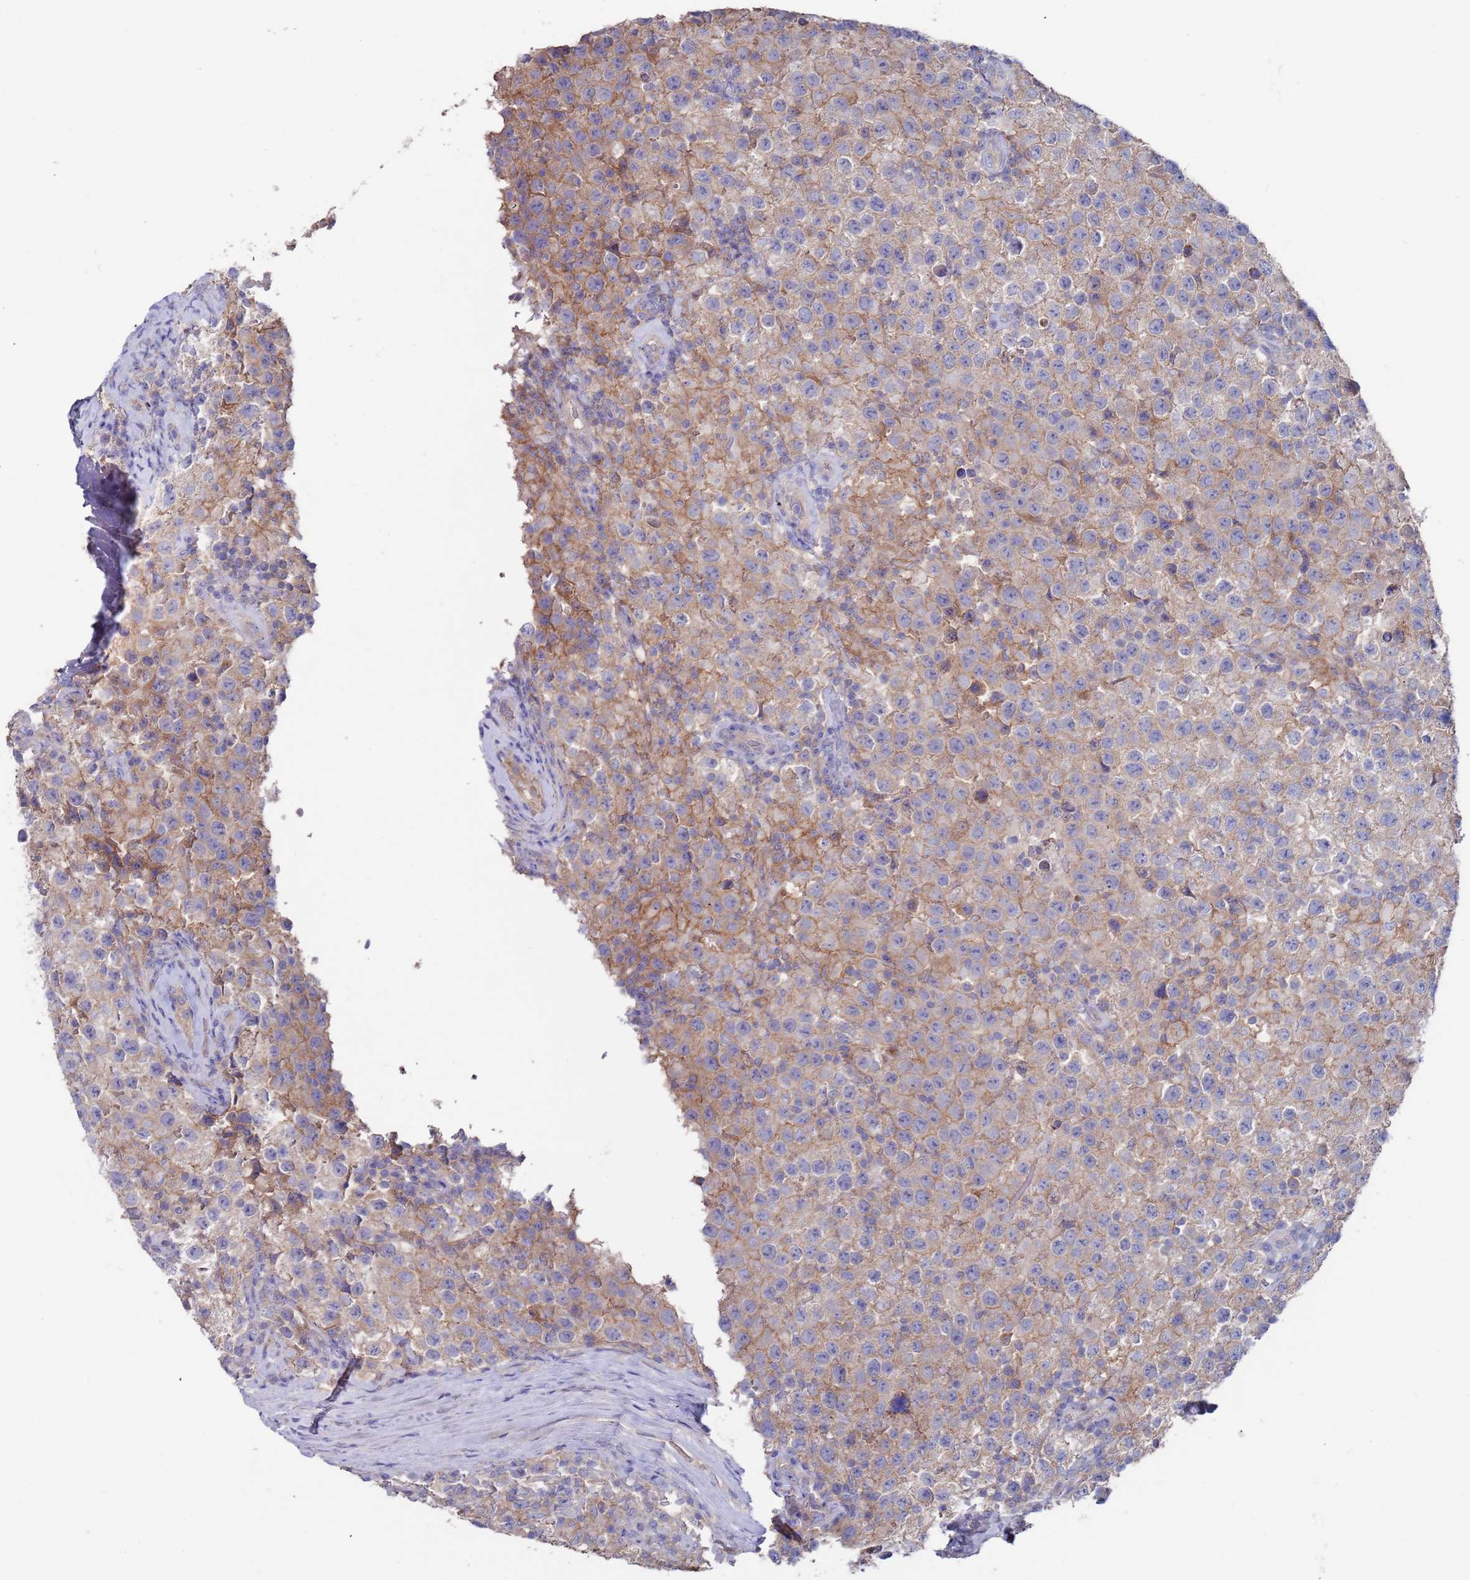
{"staining": {"intensity": "moderate", "quantity": "<25%", "location": "cytoplasmic/membranous"}, "tissue": "testis cancer", "cell_type": "Tumor cells", "image_type": "cancer", "snomed": [{"axis": "morphology", "description": "Seminoma, NOS"}, {"axis": "morphology", "description": "Carcinoma, Embryonal, NOS"}, {"axis": "topography", "description": "Testis"}], "caption": "Tumor cells exhibit low levels of moderate cytoplasmic/membranous staining in approximately <25% of cells in testis cancer.", "gene": "KRTCAP3", "patient": {"sex": "male", "age": 41}}